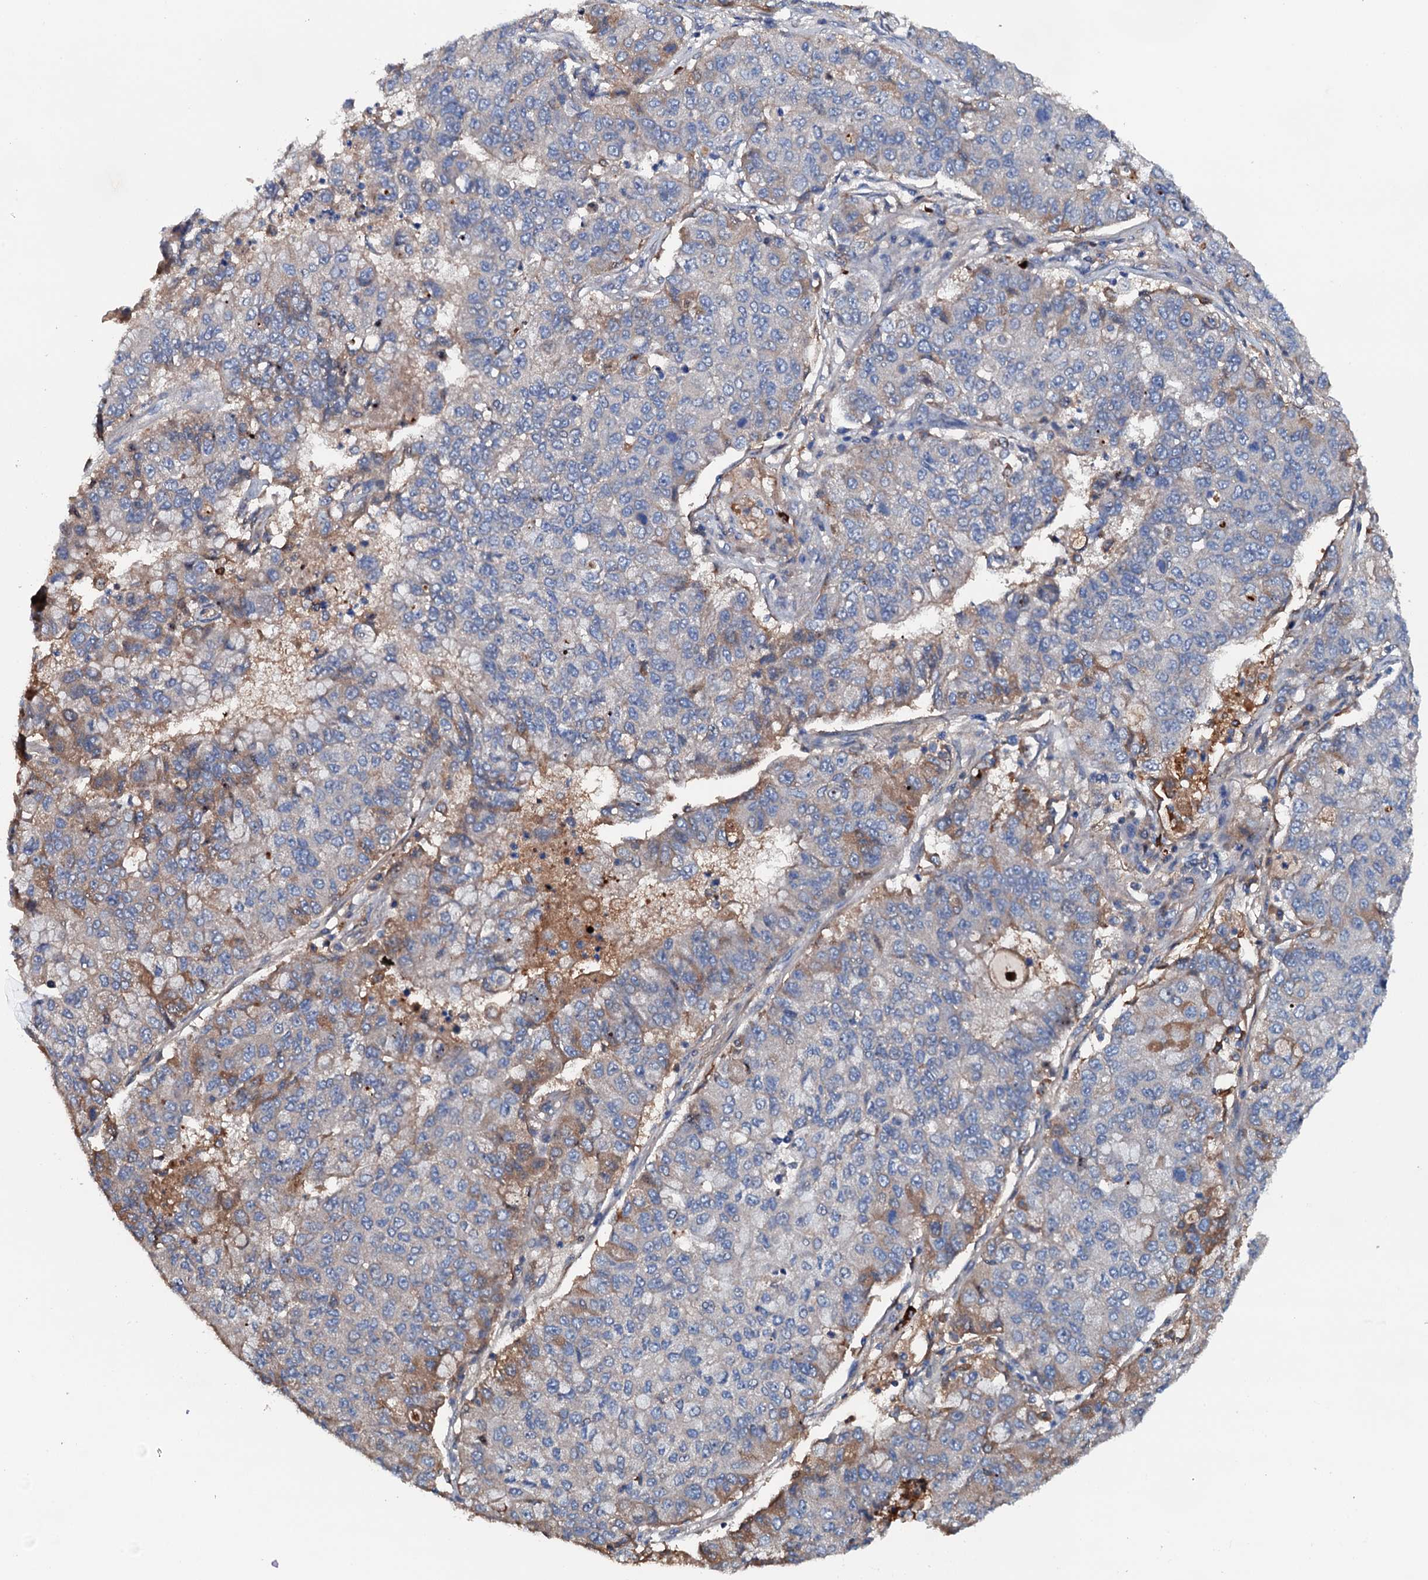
{"staining": {"intensity": "weak", "quantity": "25%-75%", "location": "cytoplasmic/membranous"}, "tissue": "lung cancer", "cell_type": "Tumor cells", "image_type": "cancer", "snomed": [{"axis": "morphology", "description": "Squamous cell carcinoma, NOS"}, {"axis": "topography", "description": "Lung"}], "caption": "A brown stain highlights weak cytoplasmic/membranous staining of a protein in human lung cancer tumor cells.", "gene": "NEK1", "patient": {"sex": "male", "age": 74}}